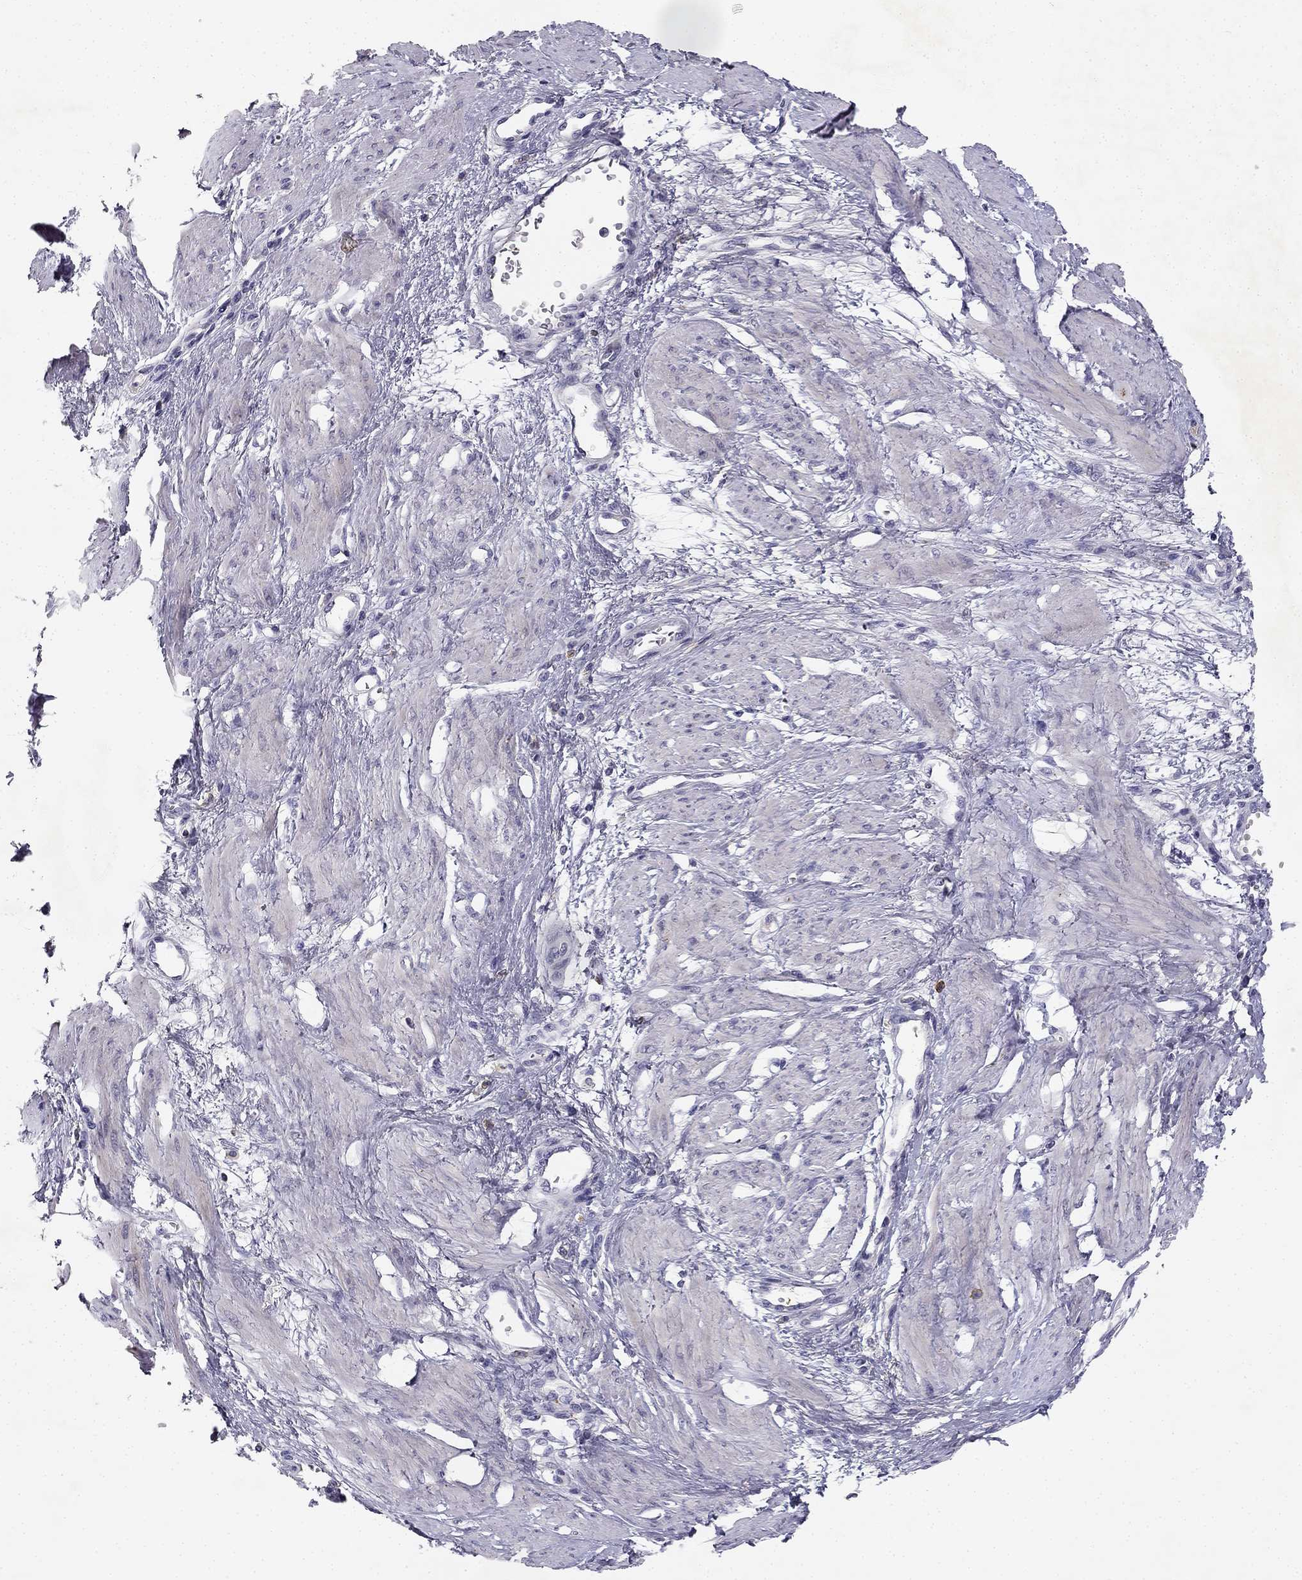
{"staining": {"intensity": "negative", "quantity": "none", "location": "none"}, "tissue": "smooth muscle", "cell_type": "Smooth muscle cells", "image_type": "normal", "snomed": [{"axis": "morphology", "description": "Normal tissue, NOS"}, {"axis": "topography", "description": "Smooth muscle"}, {"axis": "topography", "description": "Uterus"}], "caption": "Immunohistochemistry micrograph of normal human smooth muscle stained for a protein (brown), which reveals no positivity in smooth muscle cells.", "gene": "SLC6A4", "patient": {"sex": "female", "age": 39}}